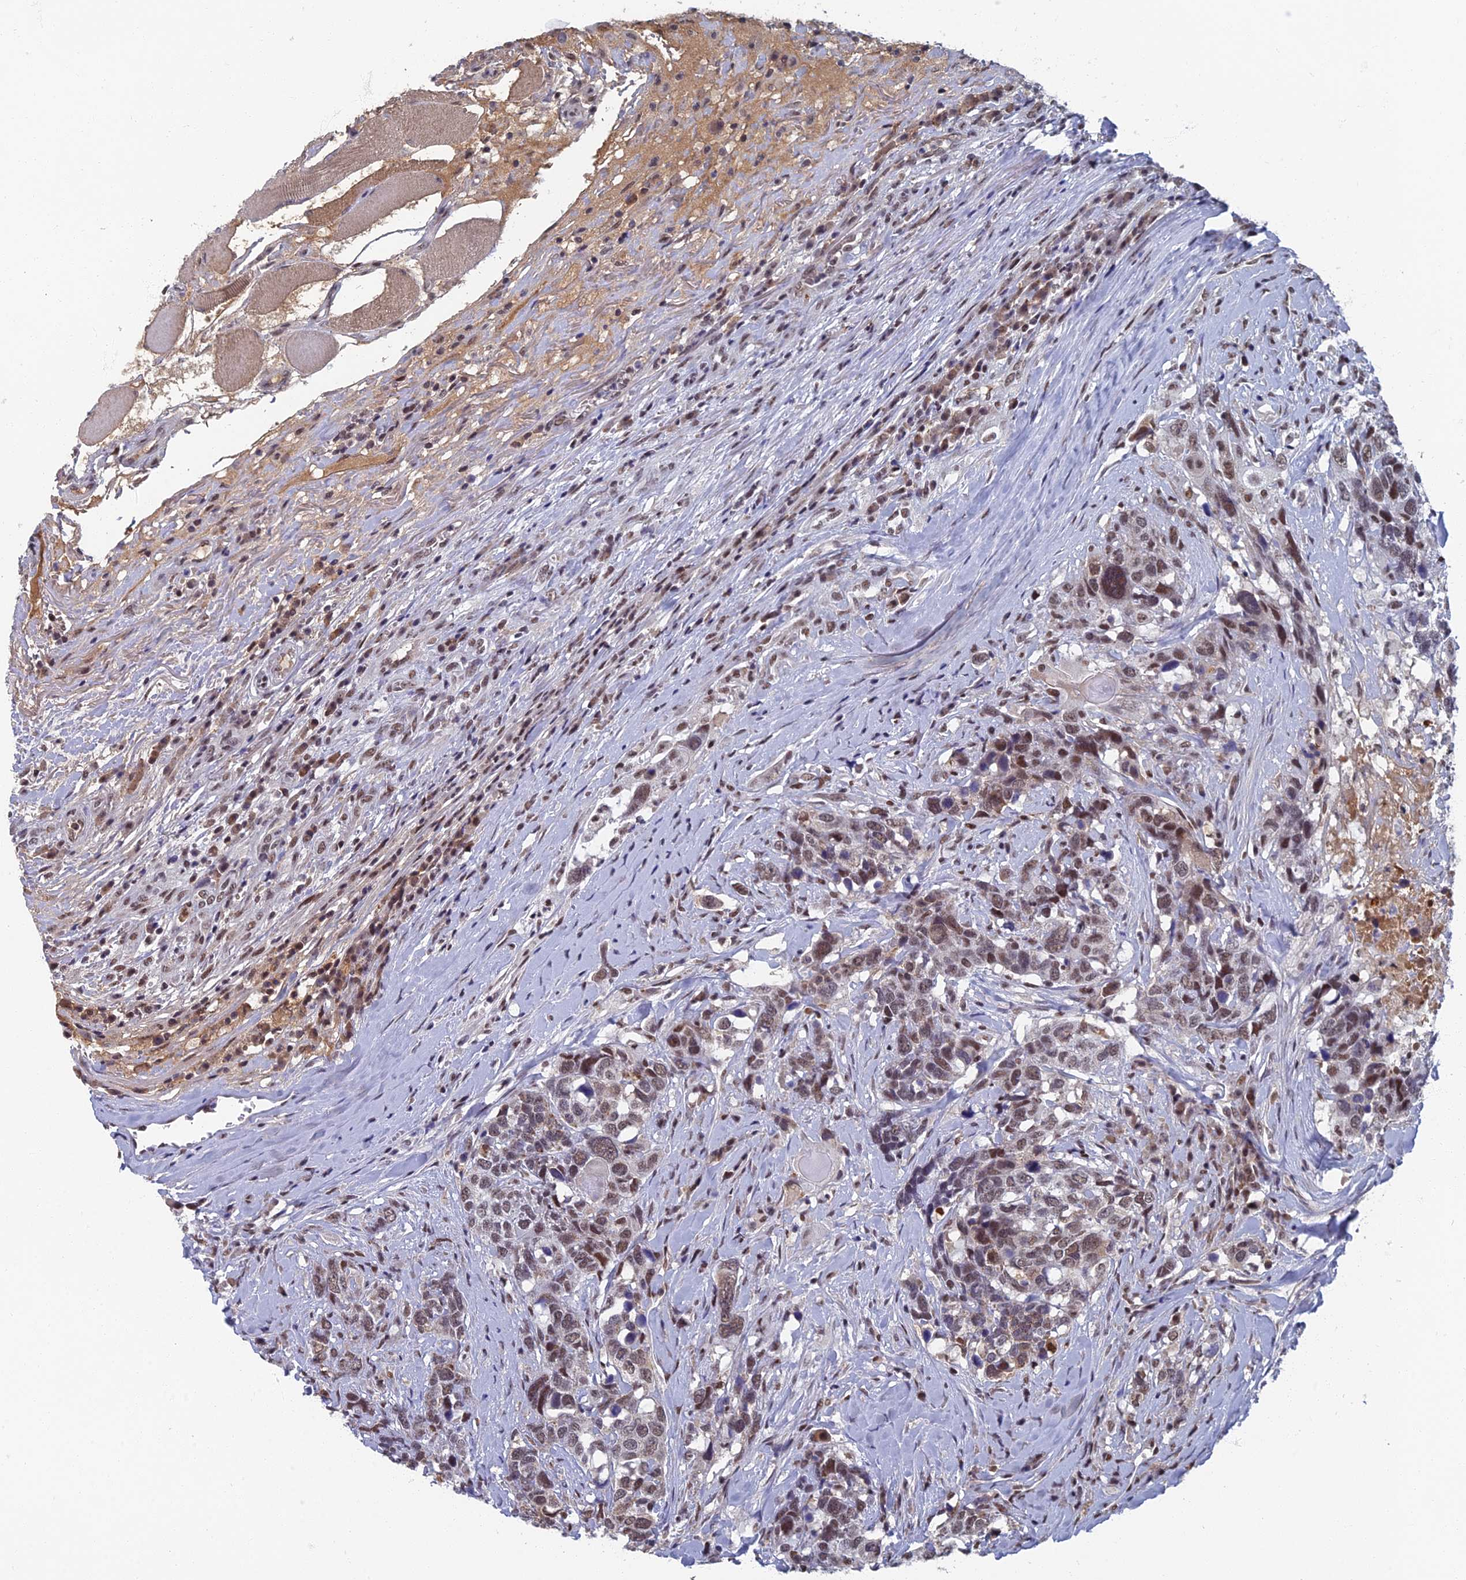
{"staining": {"intensity": "weak", "quantity": ">75%", "location": "nuclear"}, "tissue": "head and neck cancer", "cell_type": "Tumor cells", "image_type": "cancer", "snomed": [{"axis": "morphology", "description": "Squamous cell carcinoma, NOS"}, {"axis": "topography", "description": "Head-Neck"}], "caption": "Head and neck squamous cell carcinoma tissue demonstrates weak nuclear positivity in about >75% of tumor cells", "gene": "TAF13", "patient": {"sex": "male", "age": 66}}